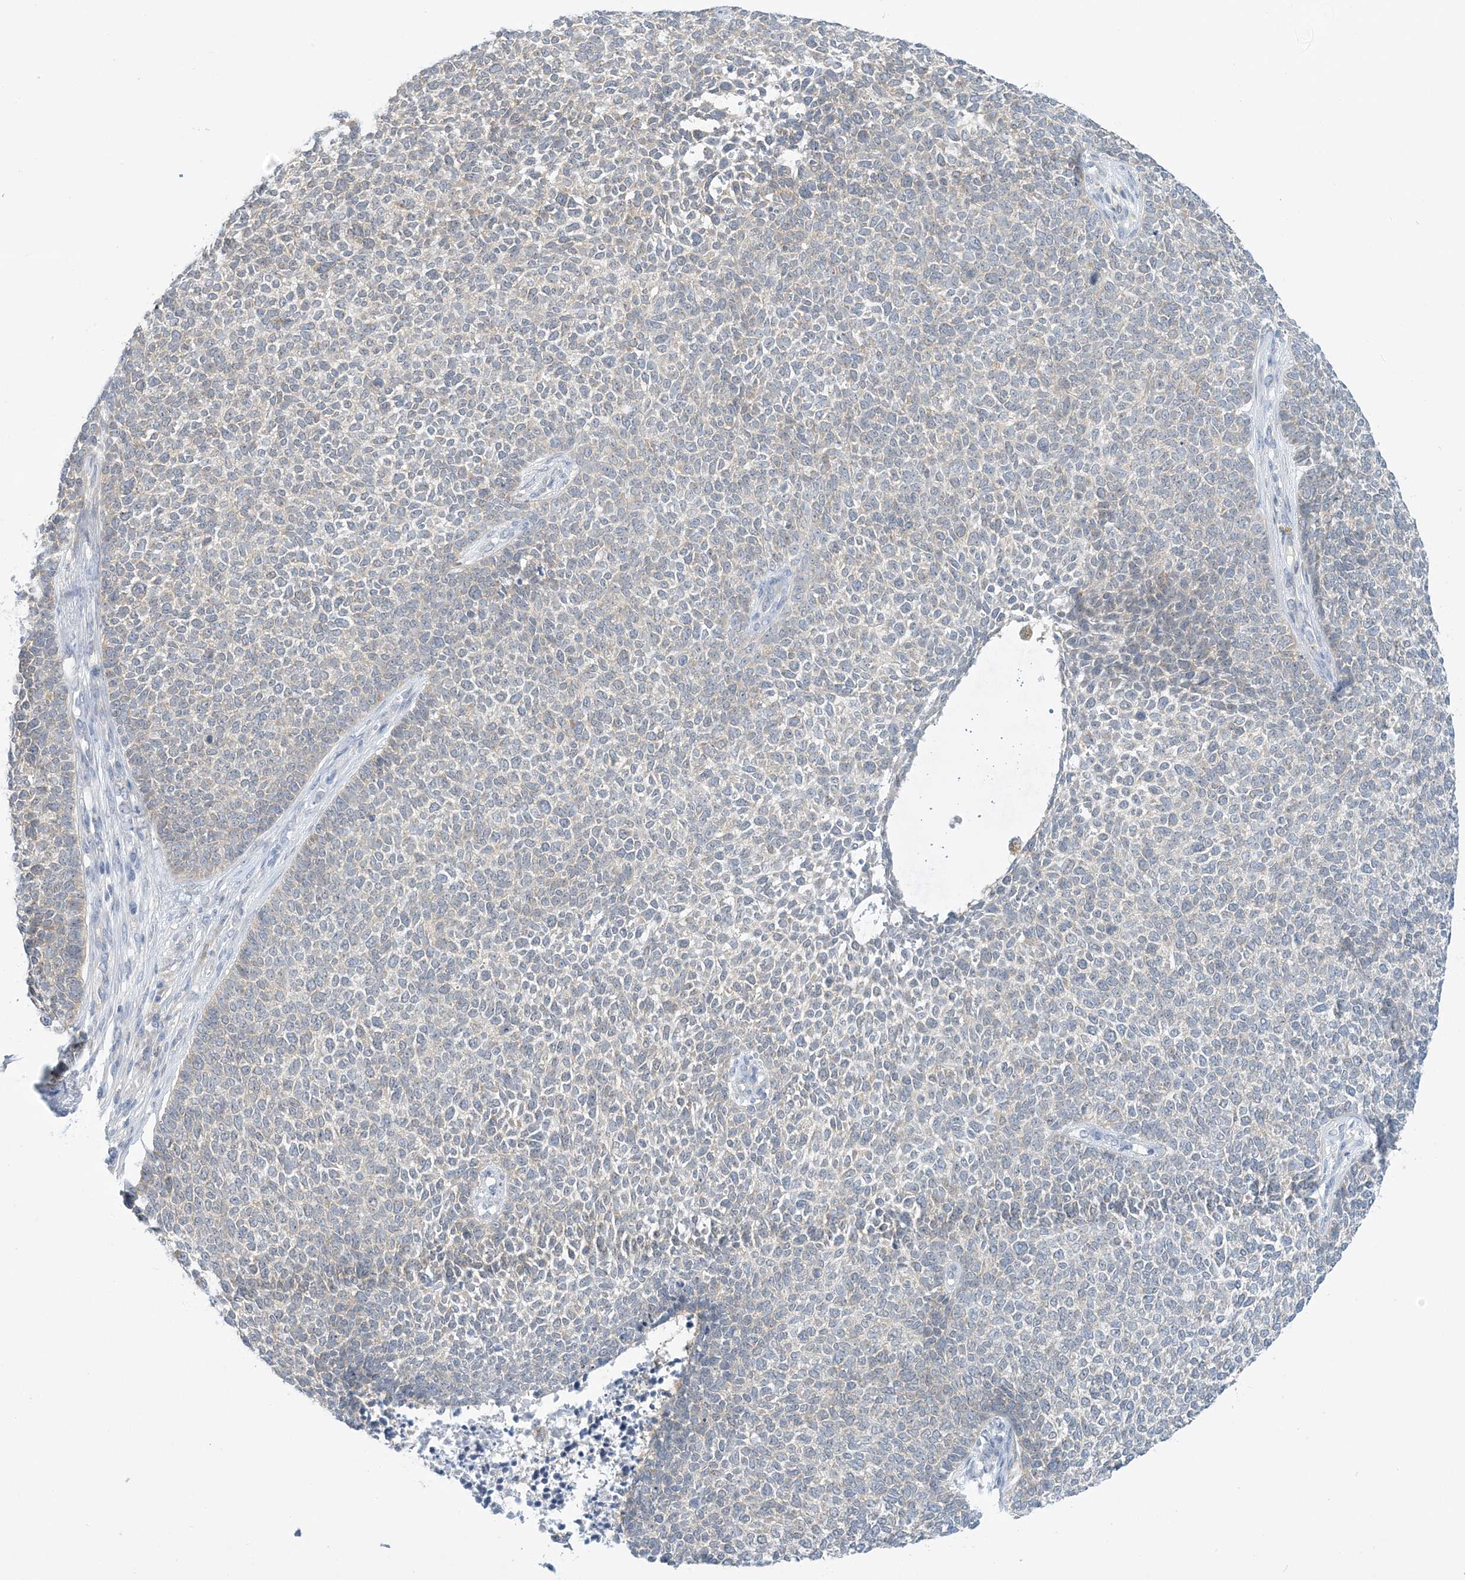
{"staining": {"intensity": "negative", "quantity": "none", "location": "none"}, "tissue": "skin cancer", "cell_type": "Tumor cells", "image_type": "cancer", "snomed": [{"axis": "morphology", "description": "Basal cell carcinoma"}, {"axis": "topography", "description": "Skin"}], "caption": "An immunohistochemistry (IHC) micrograph of skin basal cell carcinoma is shown. There is no staining in tumor cells of skin basal cell carcinoma.", "gene": "MRPS18A", "patient": {"sex": "female", "age": 84}}